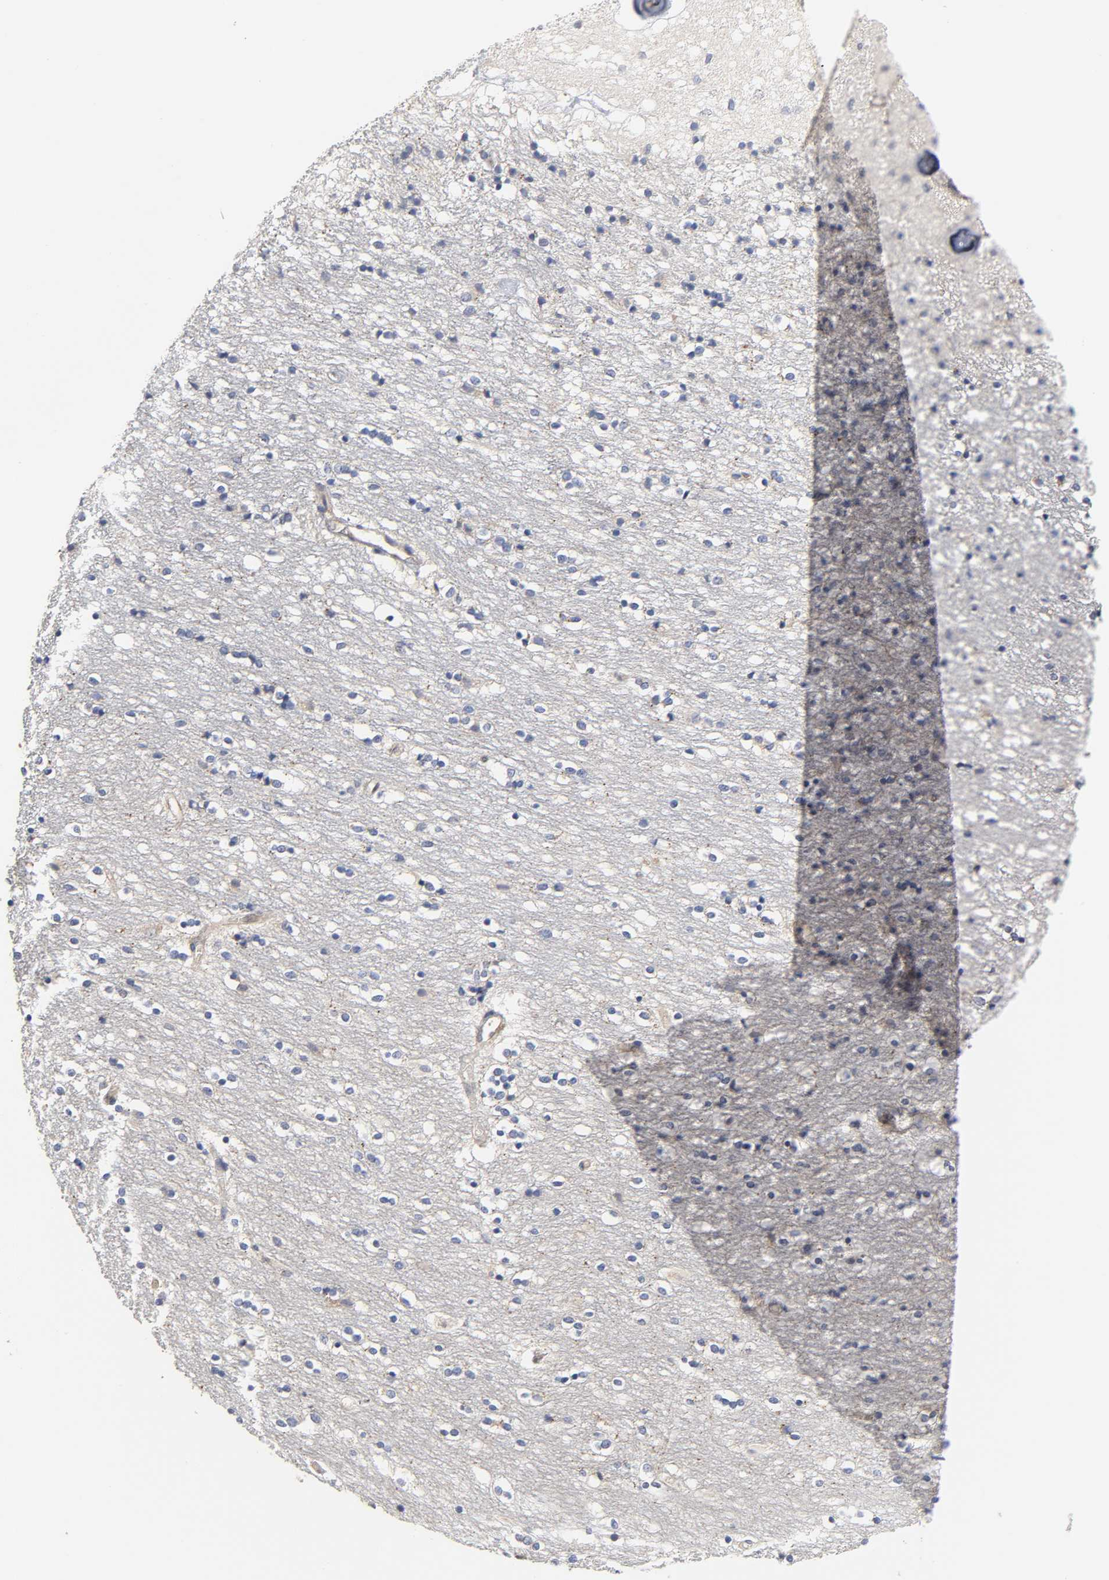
{"staining": {"intensity": "negative", "quantity": "none", "location": "none"}, "tissue": "caudate", "cell_type": "Glial cells", "image_type": "normal", "snomed": [{"axis": "morphology", "description": "Normal tissue, NOS"}, {"axis": "topography", "description": "Lateral ventricle wall"}], "caption": "This is a photomicrograph of immunohistochemistry staining of benign caudate, which shows no expression in glial cells.", "gene": "C17orf75", "patient": {"sex": "female", "age": 54}}